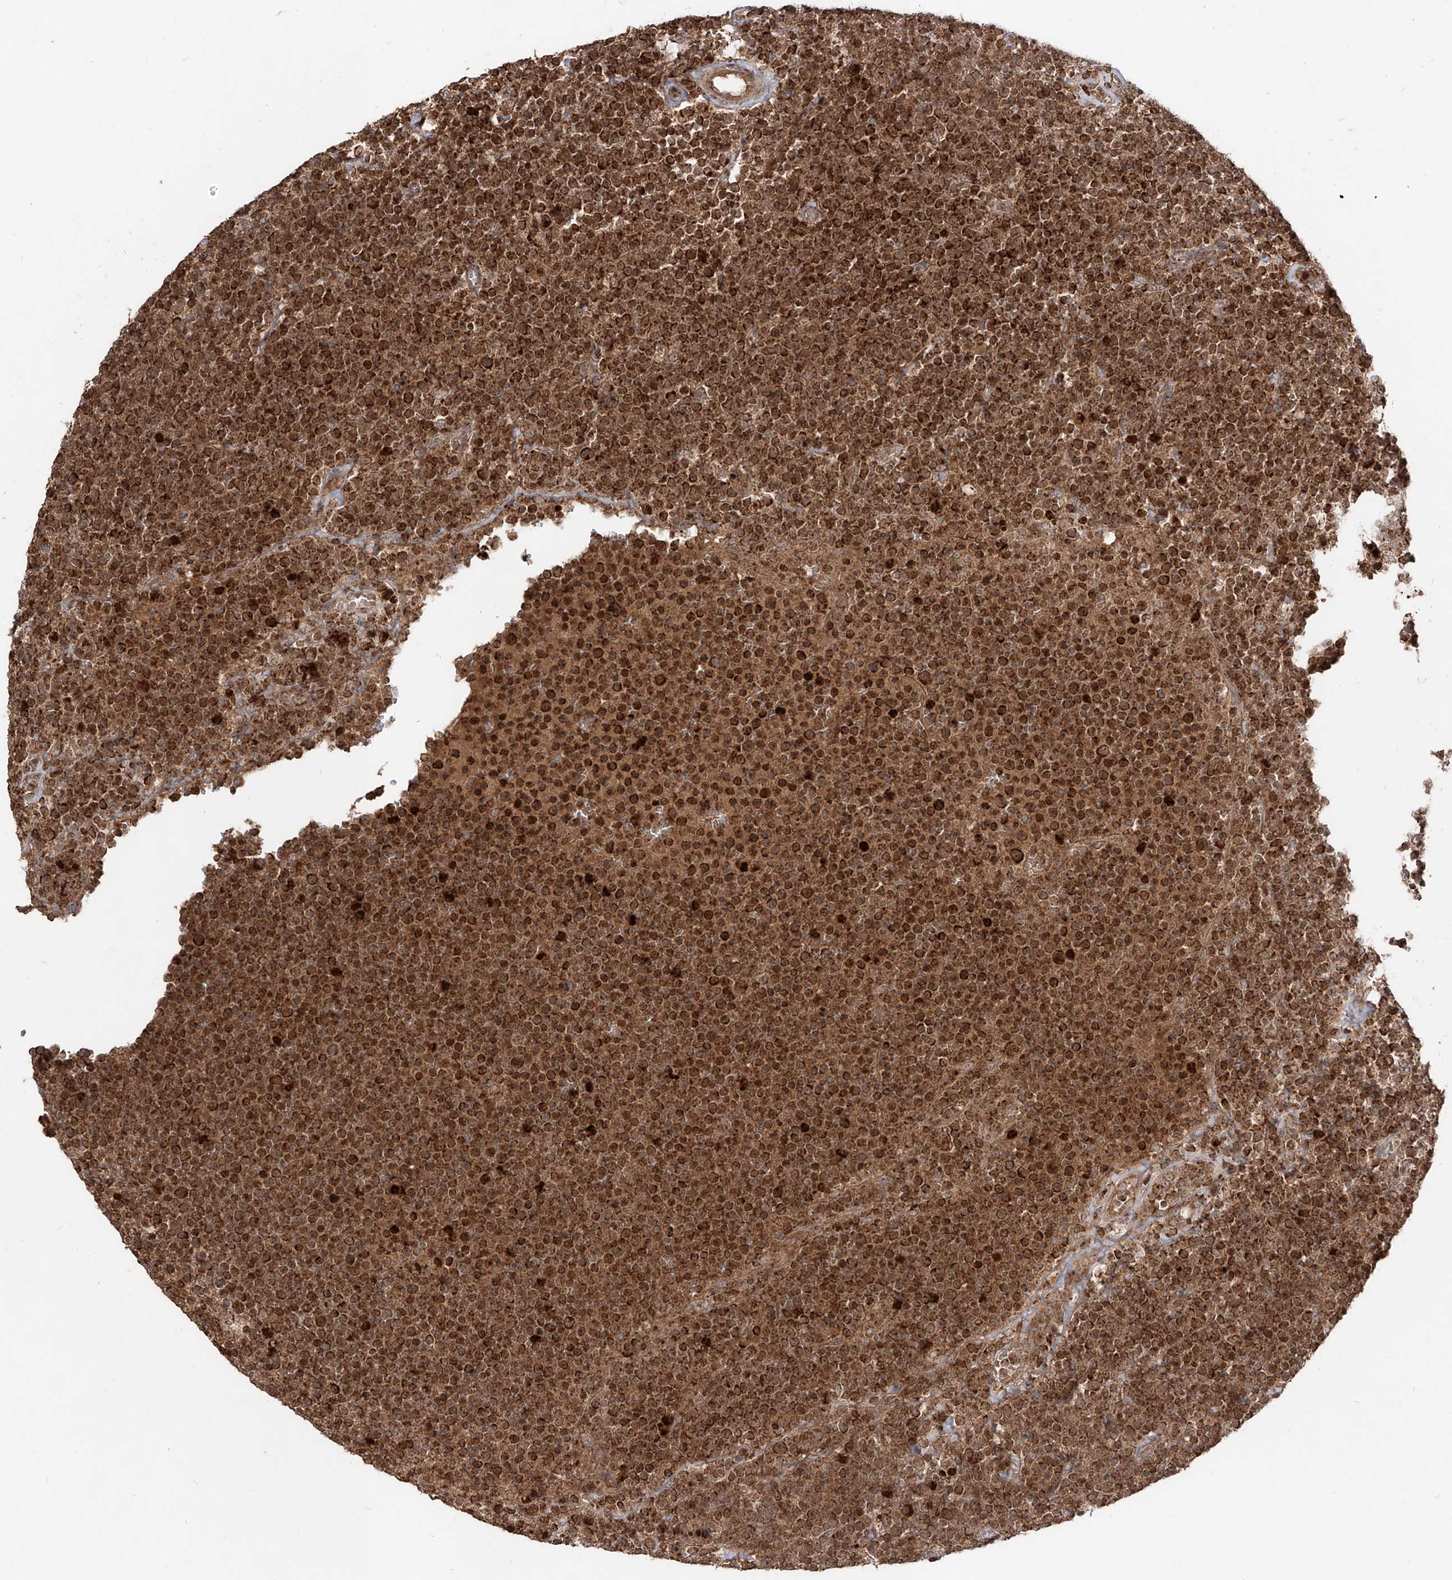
{"staining": {"intensity": "strong", "quantity": ">75%", "location": "cytoplasmic/membranous"}, "tissue": "lymphoma", "cell_type": "Tumor cells", "image_type": "cancer", "snomed": [{"axis": "morphology", "description": "Malignant lymphoma, non-Hodgkin's type, High grade"}, {"axis": "topography", "description": "Lymph node"}], "caption": "Immunohistochemistry of lymphoma demonstrates high levels of strong cytoplasmic/membranous staining in approximately >75% of tumor cells. The protein is stained brown, and the nuclei are stained in blue (DAB IHC with brightfield microscopy, high magnification).", "gene": "AIM2", "patient": {"sex": "male", "age": 61}}